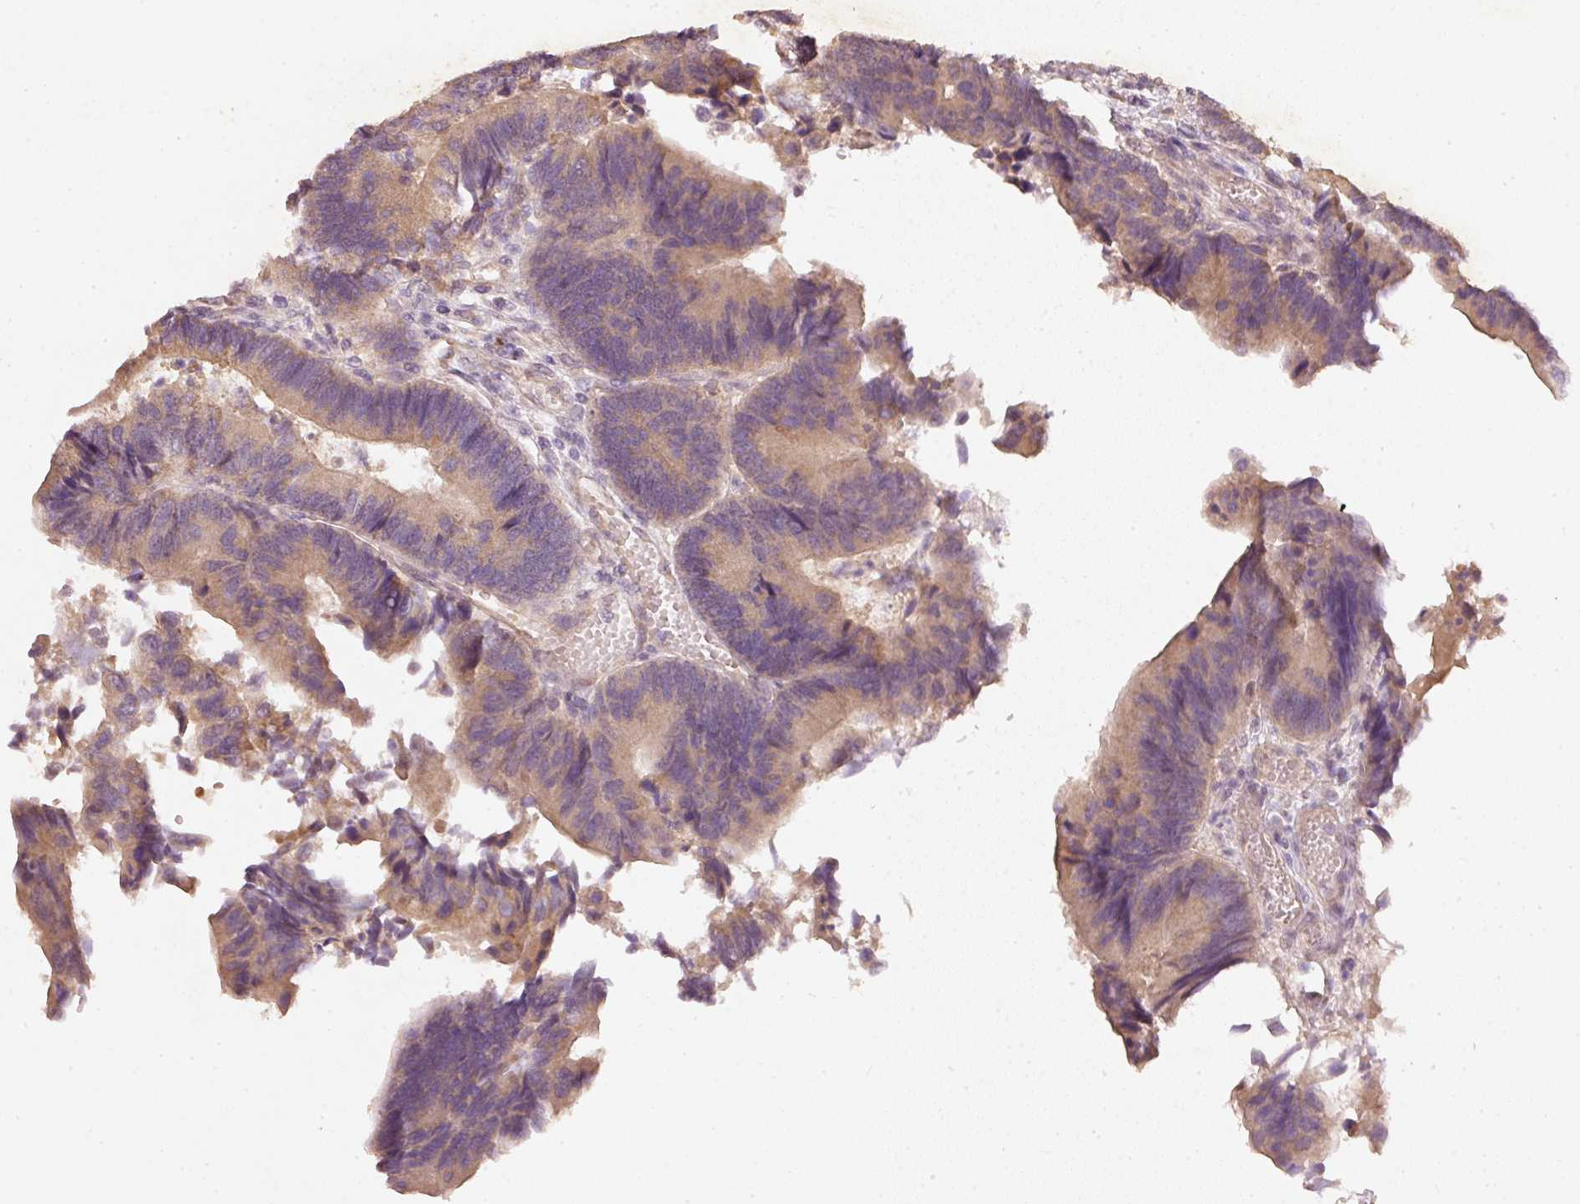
{"staining": {"intensity": "weak", "quantity": ">75%", "location": "cytoplasmic/membranous"}, "tissue": "colorectal cancer", "cell_type": "Tumor cells", "image_type": "cancer", "snomed": [{"axis": "morphology", "description": "Adenocarcinoma, NOS"}, {"axis": "topography", "description": "Colon"}], "caption": "Human colorectal cancer (adenocarcinoma) stained with a brown dye demonstrates weak cytoplasmic/membranous positive expression in about >75% of tumor cells.", "gene": "RGL2", "patient": {"sex": "female", "age": 67}}